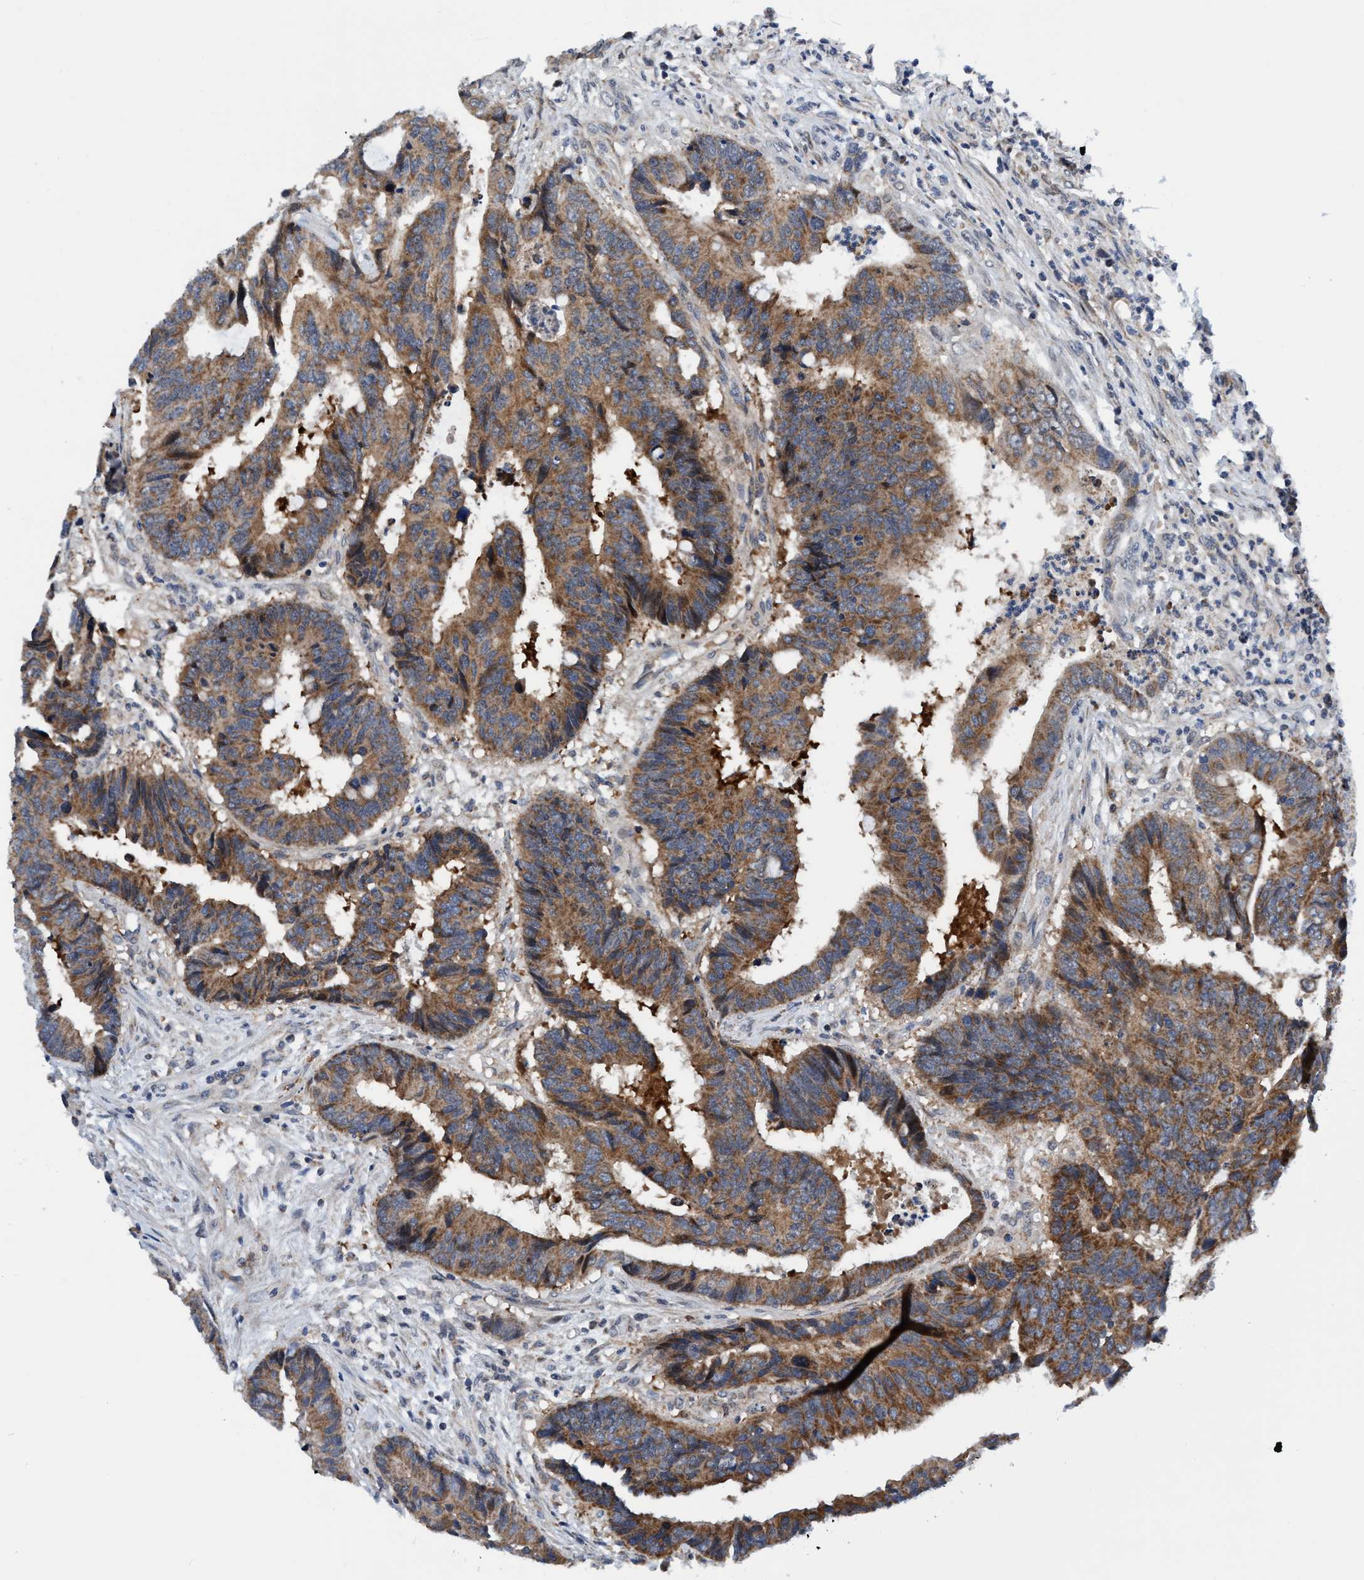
{"staining": {"intensity": "moderate", "quantity": ">75%", "location": "cytoplasmic/membranous"}, "tissue": "colorectal cancer", "cell_type": "Tumor cells", "image_type": "cancer", "snomed": [{"axis": "morphology", "description": "Adenocarcinoma, NOS"}, {"axis": "topography", "description": "Rectum"}], "caption": "A medium amount of moderate cytoplasmic/membranous expression is identified in approximately >75% of tumor cells in colorectal cancer tissue.", "gene": "AGAP2", "patient": {"sex": "male", "age": 84}}